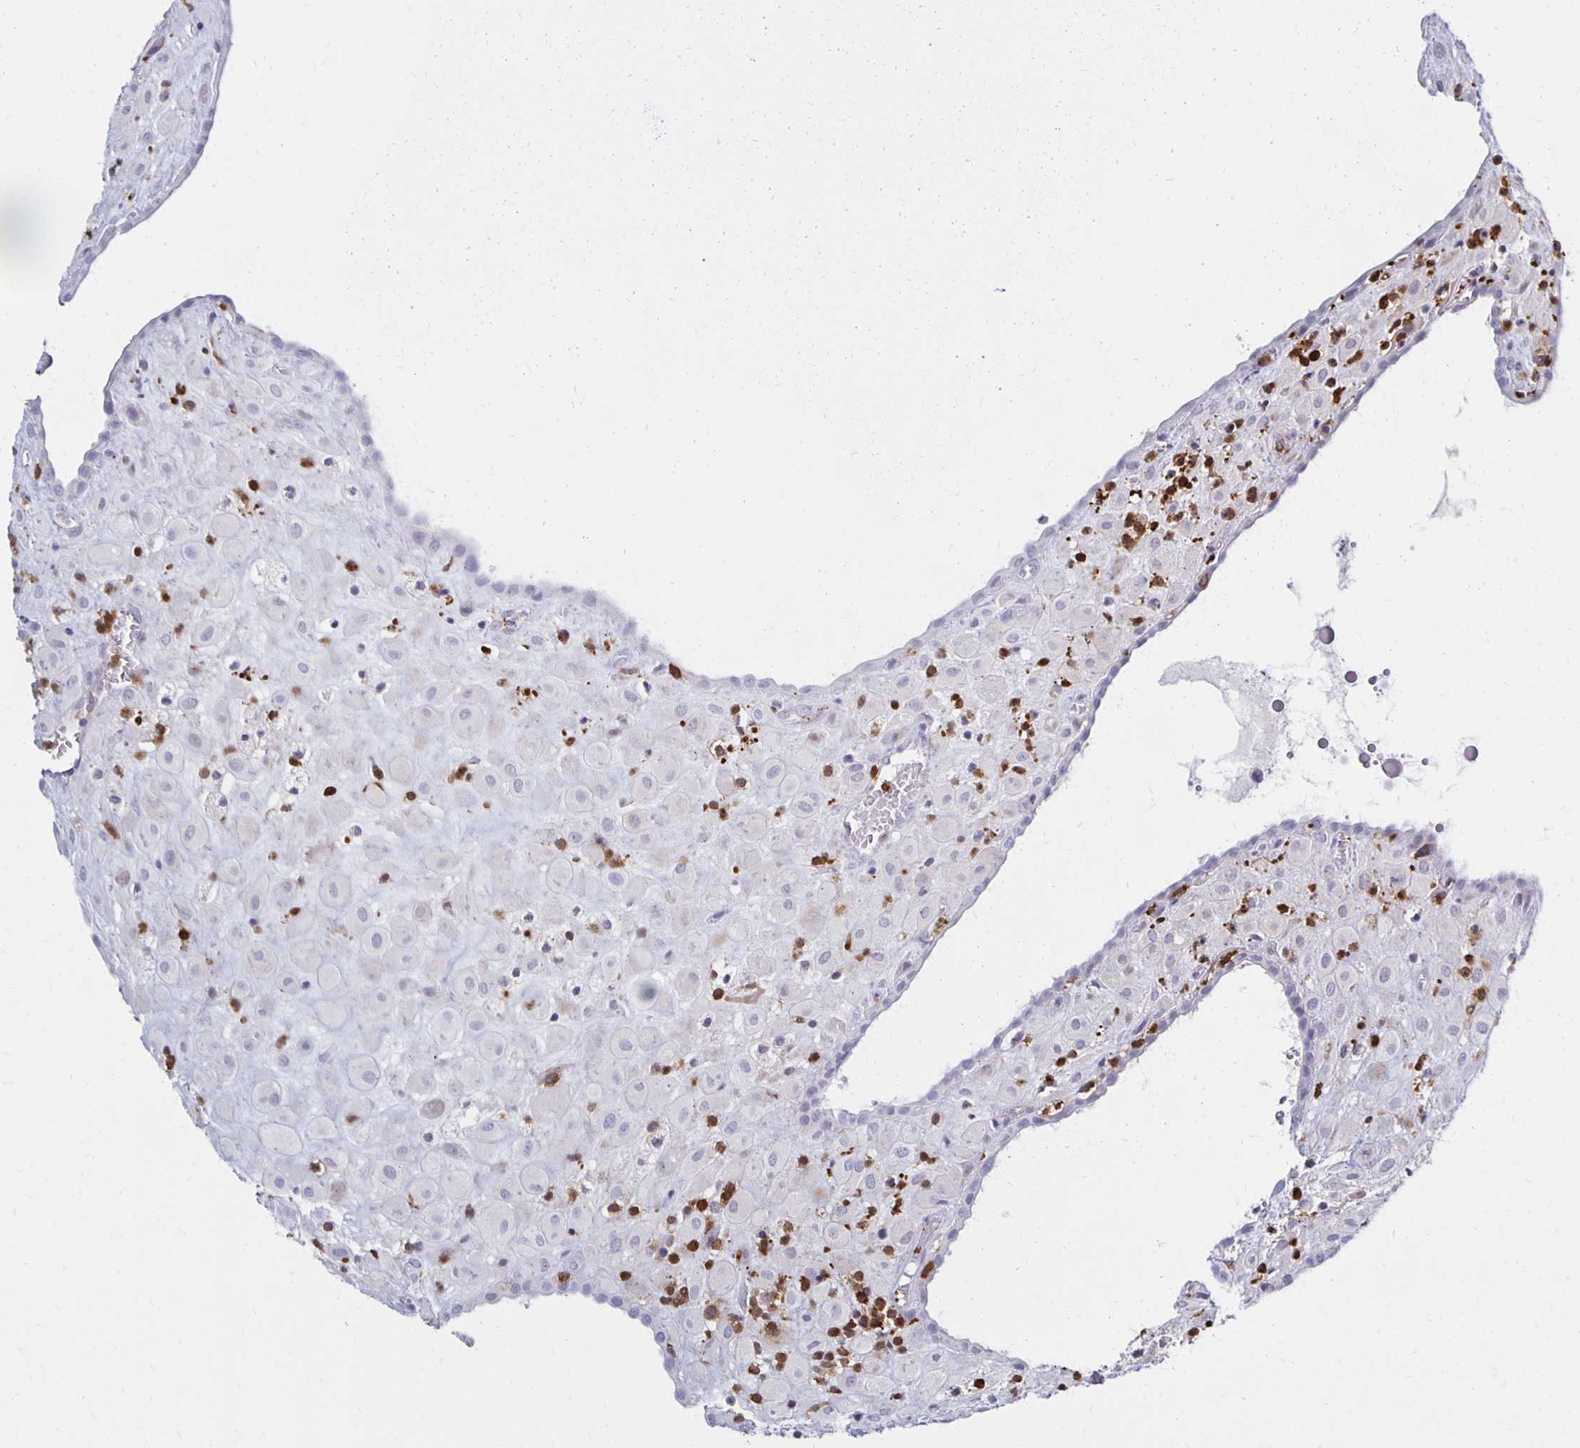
{"staining": {"intensity": "negative", "quantity": "none", "location": "none"}, "tissue": "placenta", "cell_type": "Decidual cells", "image_type": "normal", "snomed": [{"axis": "morphology", "description": "Normal tissue, NOS"}, {"axis": "topography", "description": "Placenta"}], "caption": "Protein analysis of benign placenta demonstrates no significant positivity in decidual cells.", "gene": "CCL21", "patient": {"sex": "female", "age": 24}}